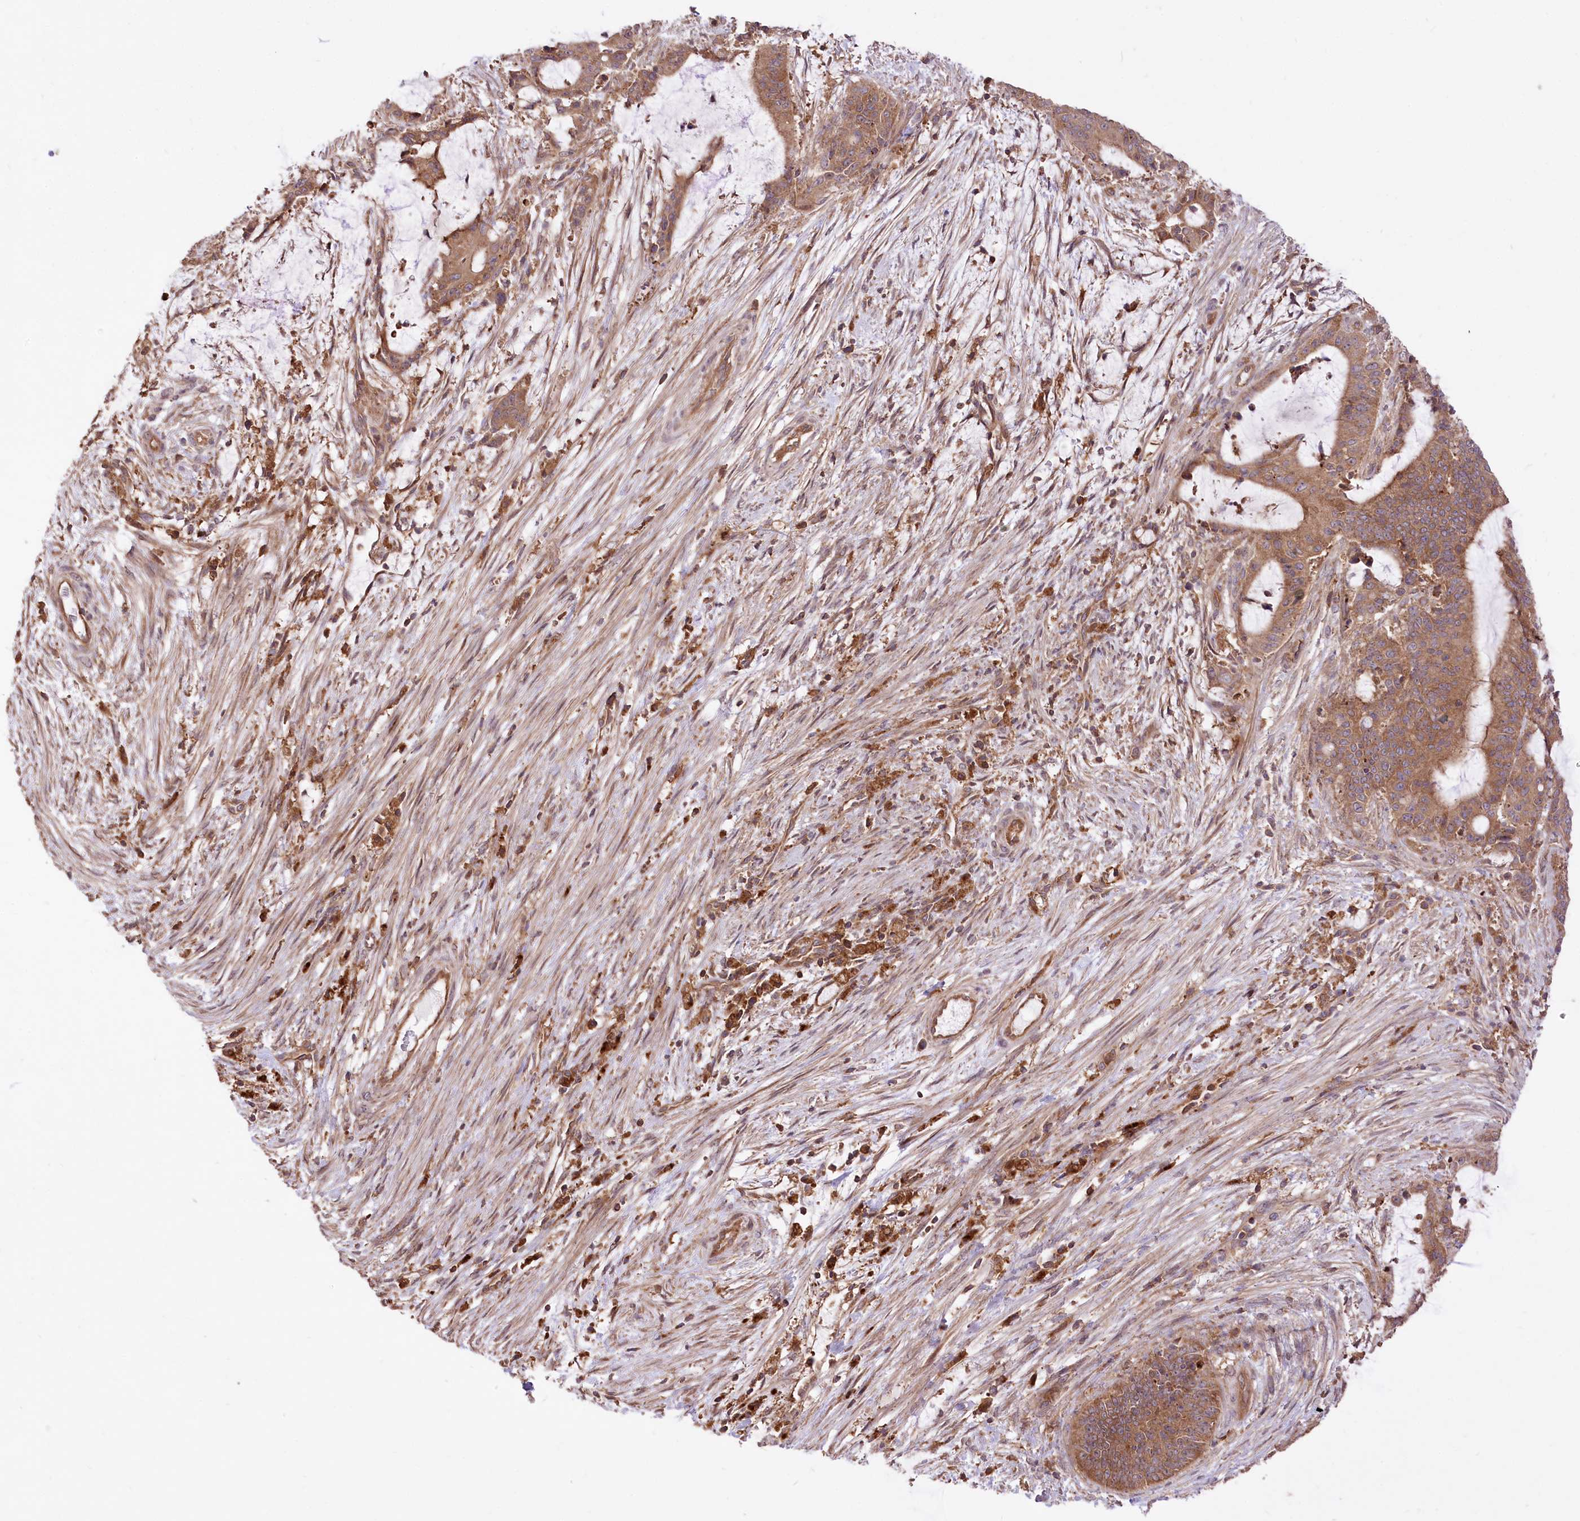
{"staining": {"intensity": "moderate", "quantity": ">75%", "location": "cytoplasmic/membranous"}, "tissue": "liver cancer", "cell_type": "Tumor cells", "image_type": "cancer", "snomed": [{"axis": "morphology", "description": "Normal tissue, NOS"}, {"axis": "morphology", "description": "Cholangiocarcinoma"}, {"axis": "topography", "description": "Liver"}, {"axis": "topography", "description": "Peripheral nerve tissue"}], "caption": "Protein staining of liver cancer tissue reveals moderate cytoplasmic/membranous staining in approximately >75% of tumor cells.", "gene": "XYLB", "patient": {"sex": "female", "age": 73}}